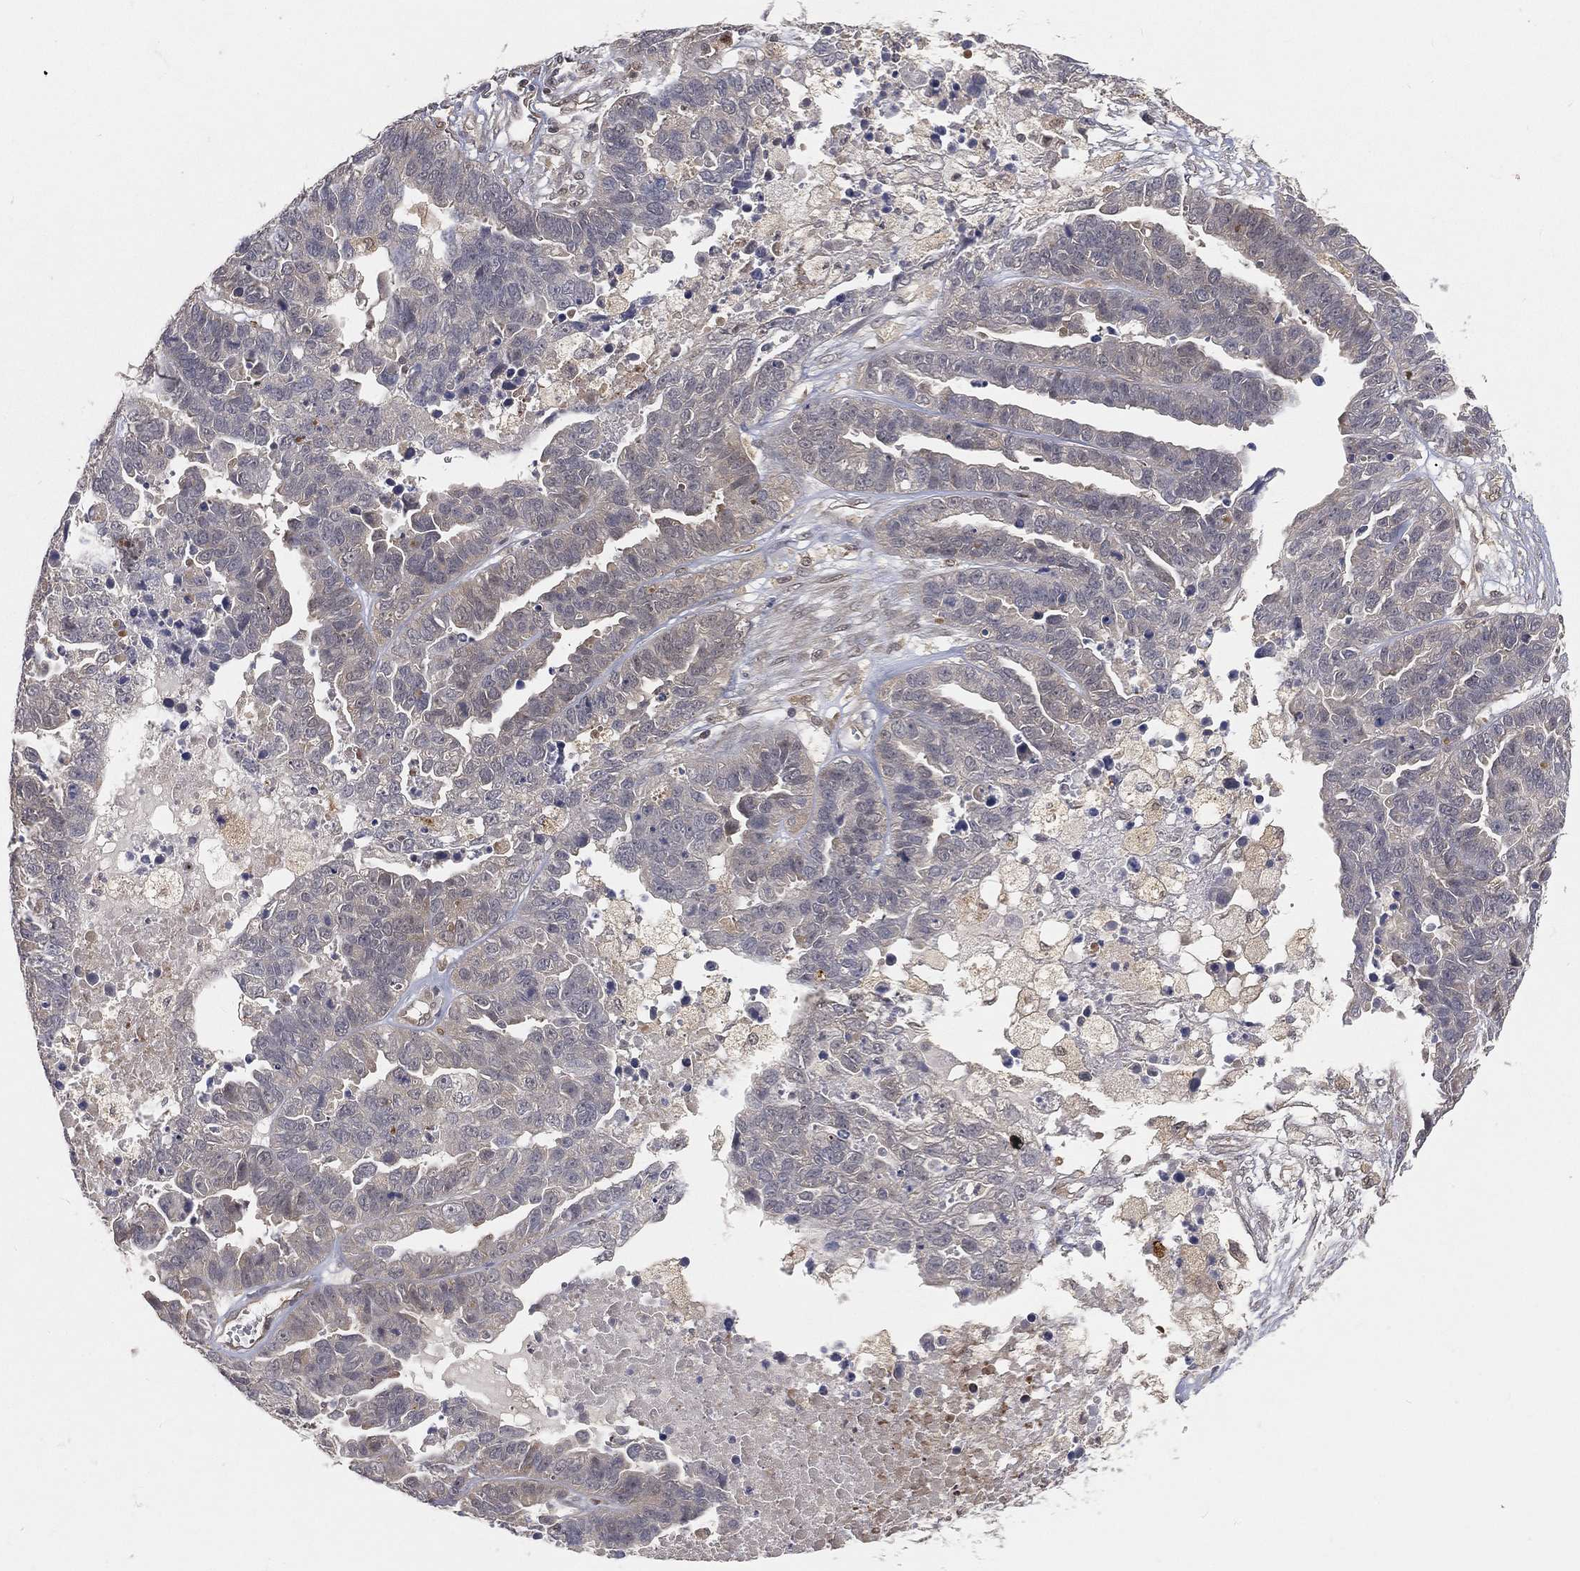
{"staining": {"intensity": "negative", "quantity": "none", "location": "none"}, "tissue": "ovarian cancer", "cell_type": "Tumor cells", "image_type": "cancer", "snomed": [{"axis": "morphology", "description": "Cystadenocarcinoma, serous, NOS"}, {"axis": "topography", "description": "Ovary"}], "caption": "An image of ovarian cancer stained for a protein reveals no brown staining in tumor cells.", "gene": "MAPK1", "patient": {"sex": "female", "age": 87}}